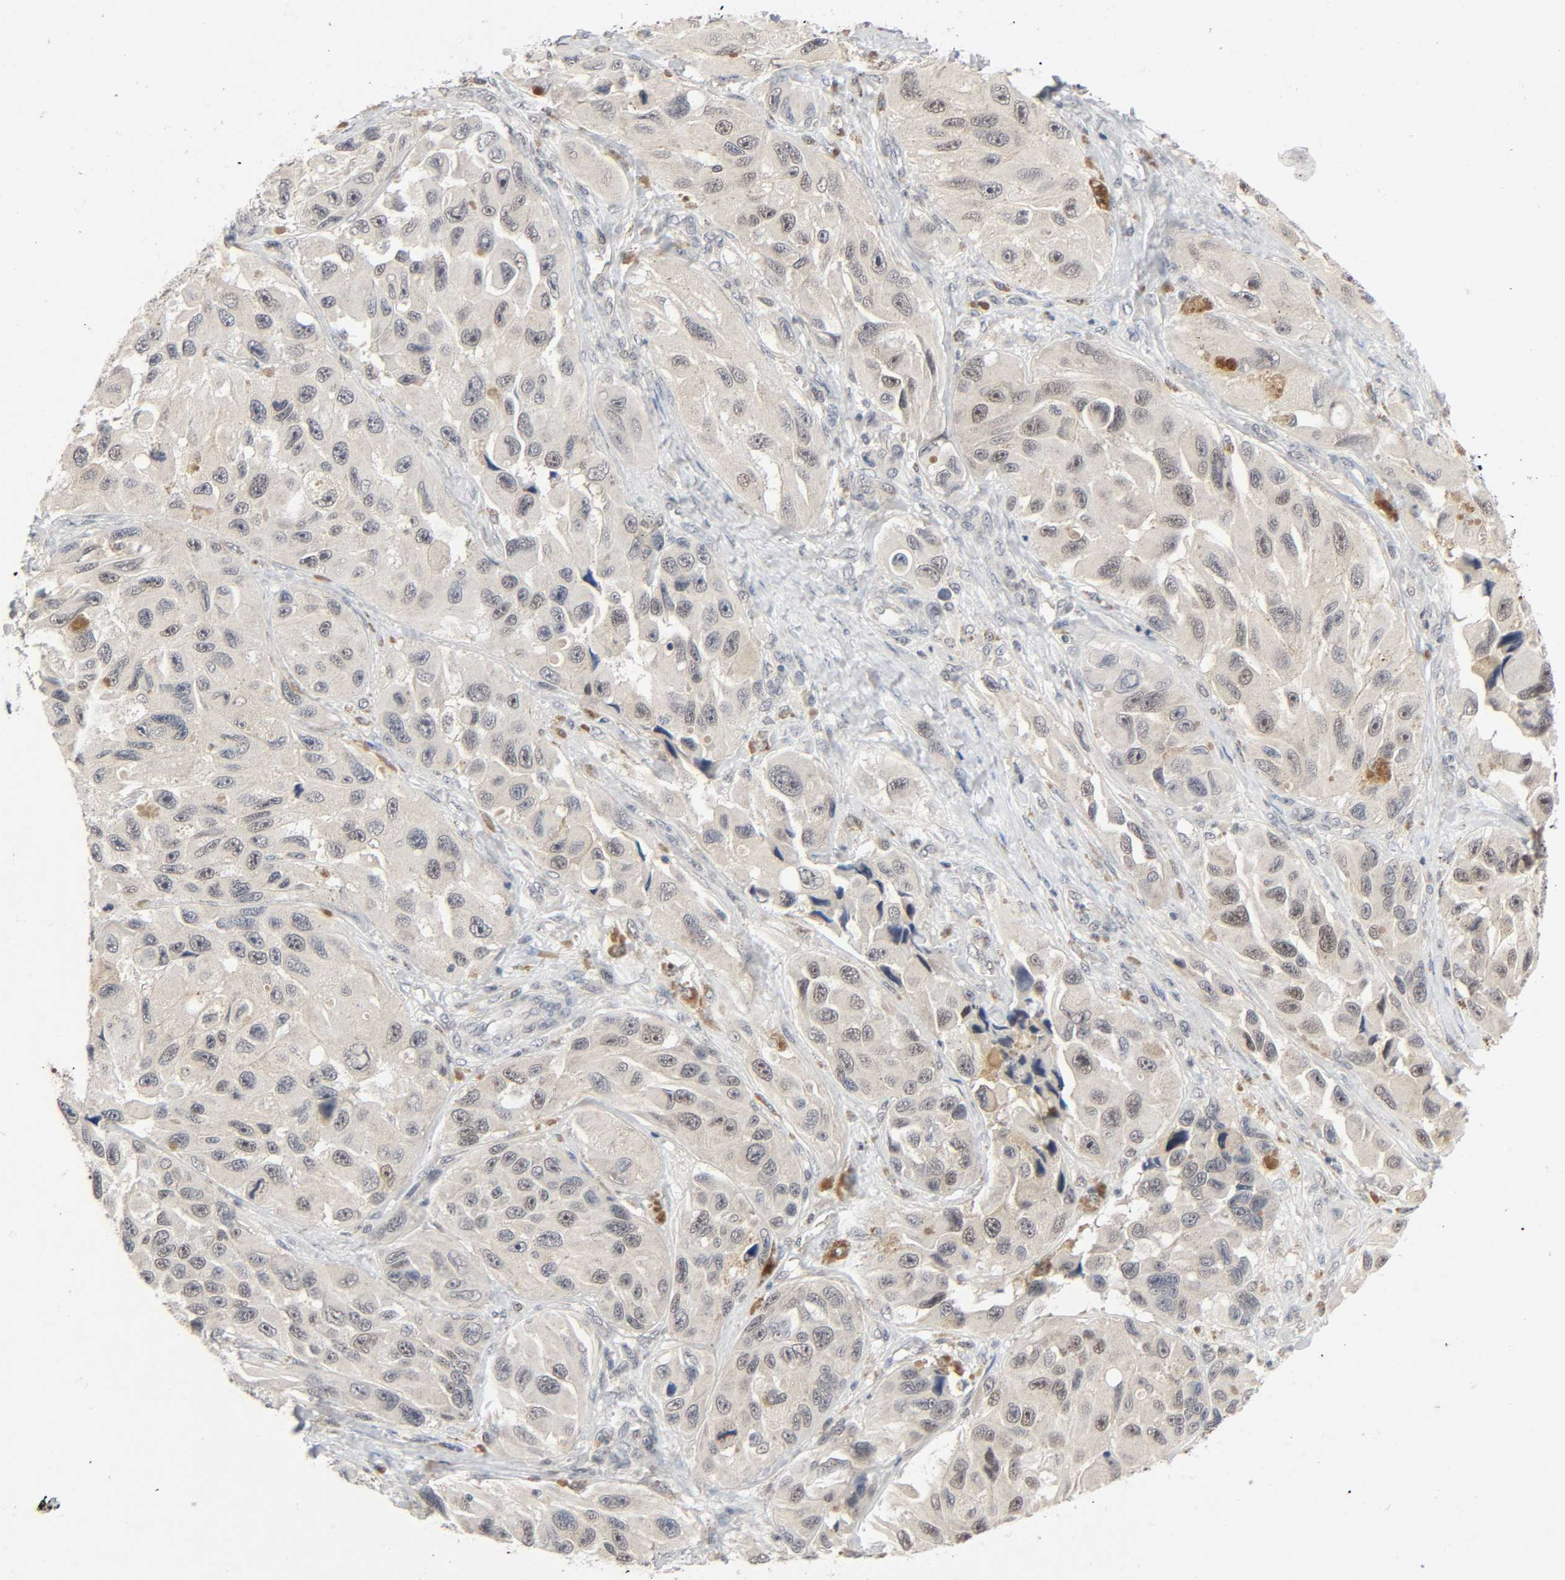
{"staining": {"intensity": "weak", "quantity": "25%-75%", "location": "nuclear"}, "tissue": "melanoma", "cell_type": "Tumor cells", "image_type": "cancer", "snomed": [{"axis": "morphology", "description": "Malignant melanoma, NOS"}, {"axis": "topography", "description": "Skin"}], "caption": "Human malignant melanoma stained with a protein marker displays weak staining in tumor cells.", "gene": "MAPKAPK5", "patient": {"sex": "female", "age": 73}}